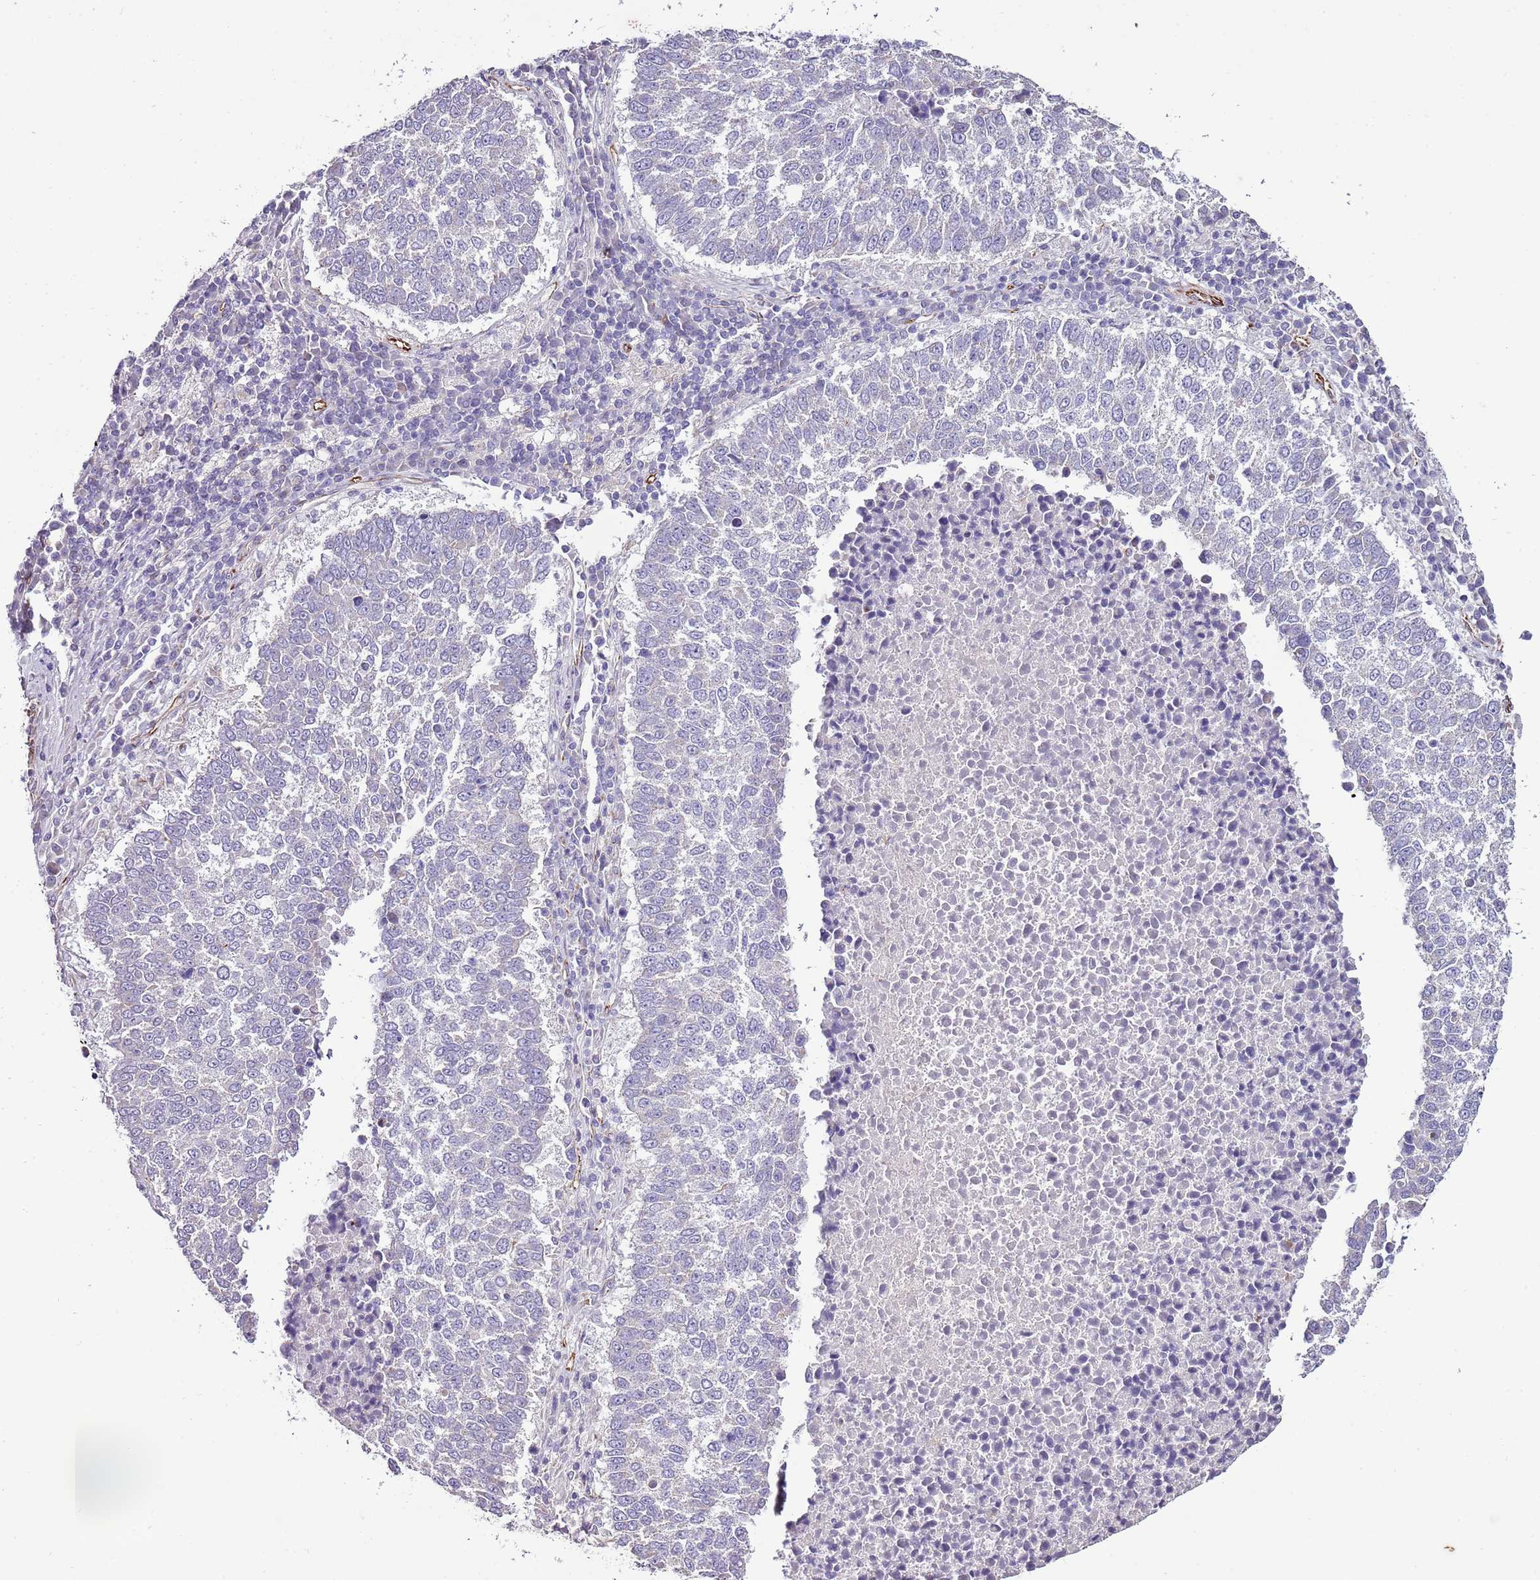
{"staining": {"intensity": "negative", "quantity": "none", "location": "none"}, "tissue": "lung cancer", "cell_type": "Tumor cells", "image_type": "cancer", "snomed": [{"axis": "morphology", "description": "Squamous cell carcinoma, NOS"}, {"axis": "topography", "description": "Lung"}], "caption": "IHC micrograph of human squamous cell carcinoma (lung) stained for a protein (brown), which exhibits no positivity in tumor cells.", "gene": "ZNF786", "patient": {"sex": "male", "age": 73}}